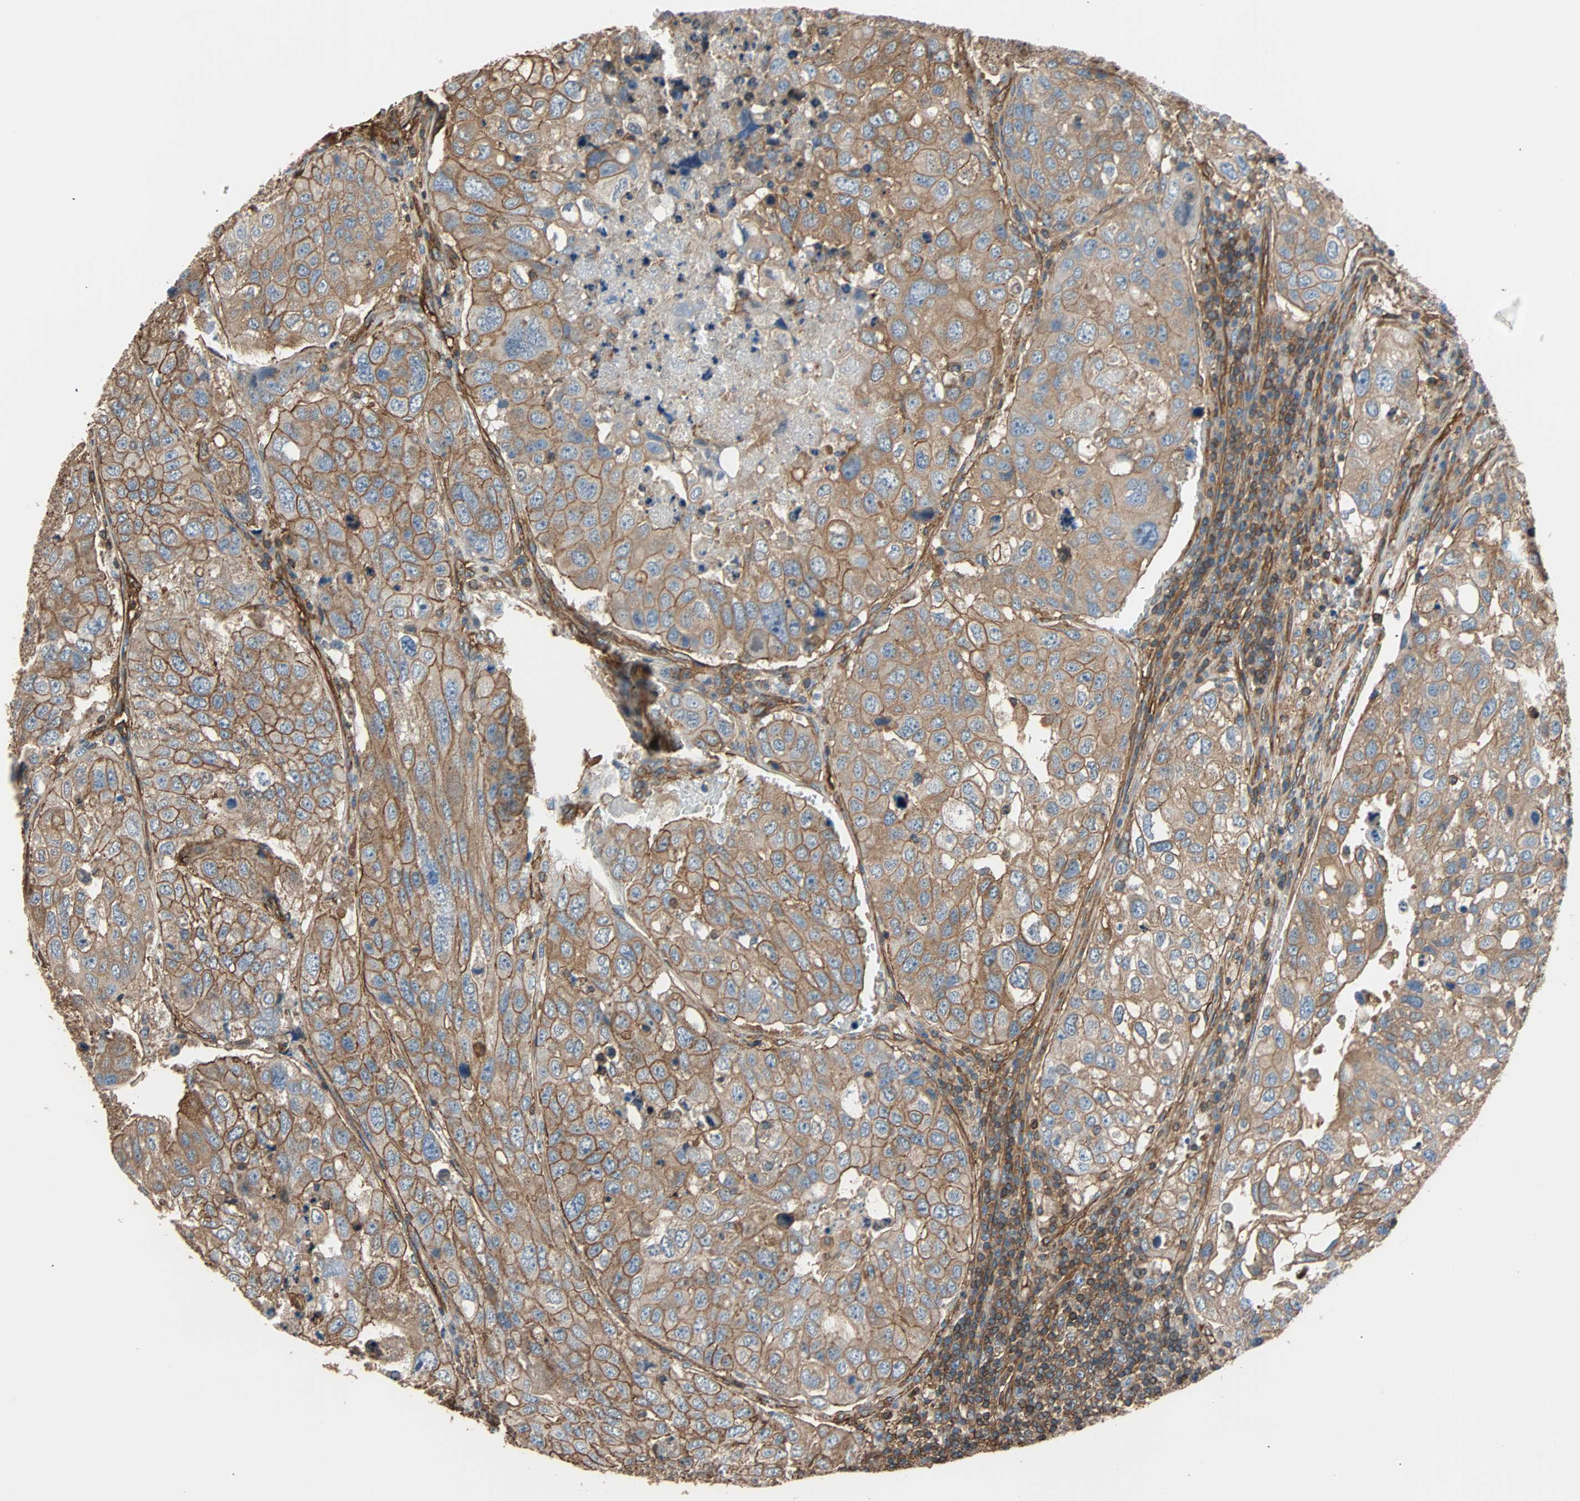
{"staining": {"intensity": "moderate", "quantity": ">75%", "location": "cytoplasmic/membranous"}, "tissue": "urothelial cancer", "cell_type": "Tumor cells", "image_type": "cancer", "snomed": [{"axis": "morphology", "description": "Urothelial carcinoma, High grade"}, {"axis": "topography", "description": "Lymph node"}, {"axis": "topography", "description": "Urinary bladder"}], "caption": "Immunohistochemistry (DAB) staining of human urothelial cancer reveals moderate cytoplasmic/membranous protein positivity in approximately >75% of tumor cells. The protein of interest is stained brown, and the nuclei are stained in blue (DAB IHC with brightfield microscopy, high magnification).", "gene": "GALNT10", "patient": {"sex": "male", "age": 51}}